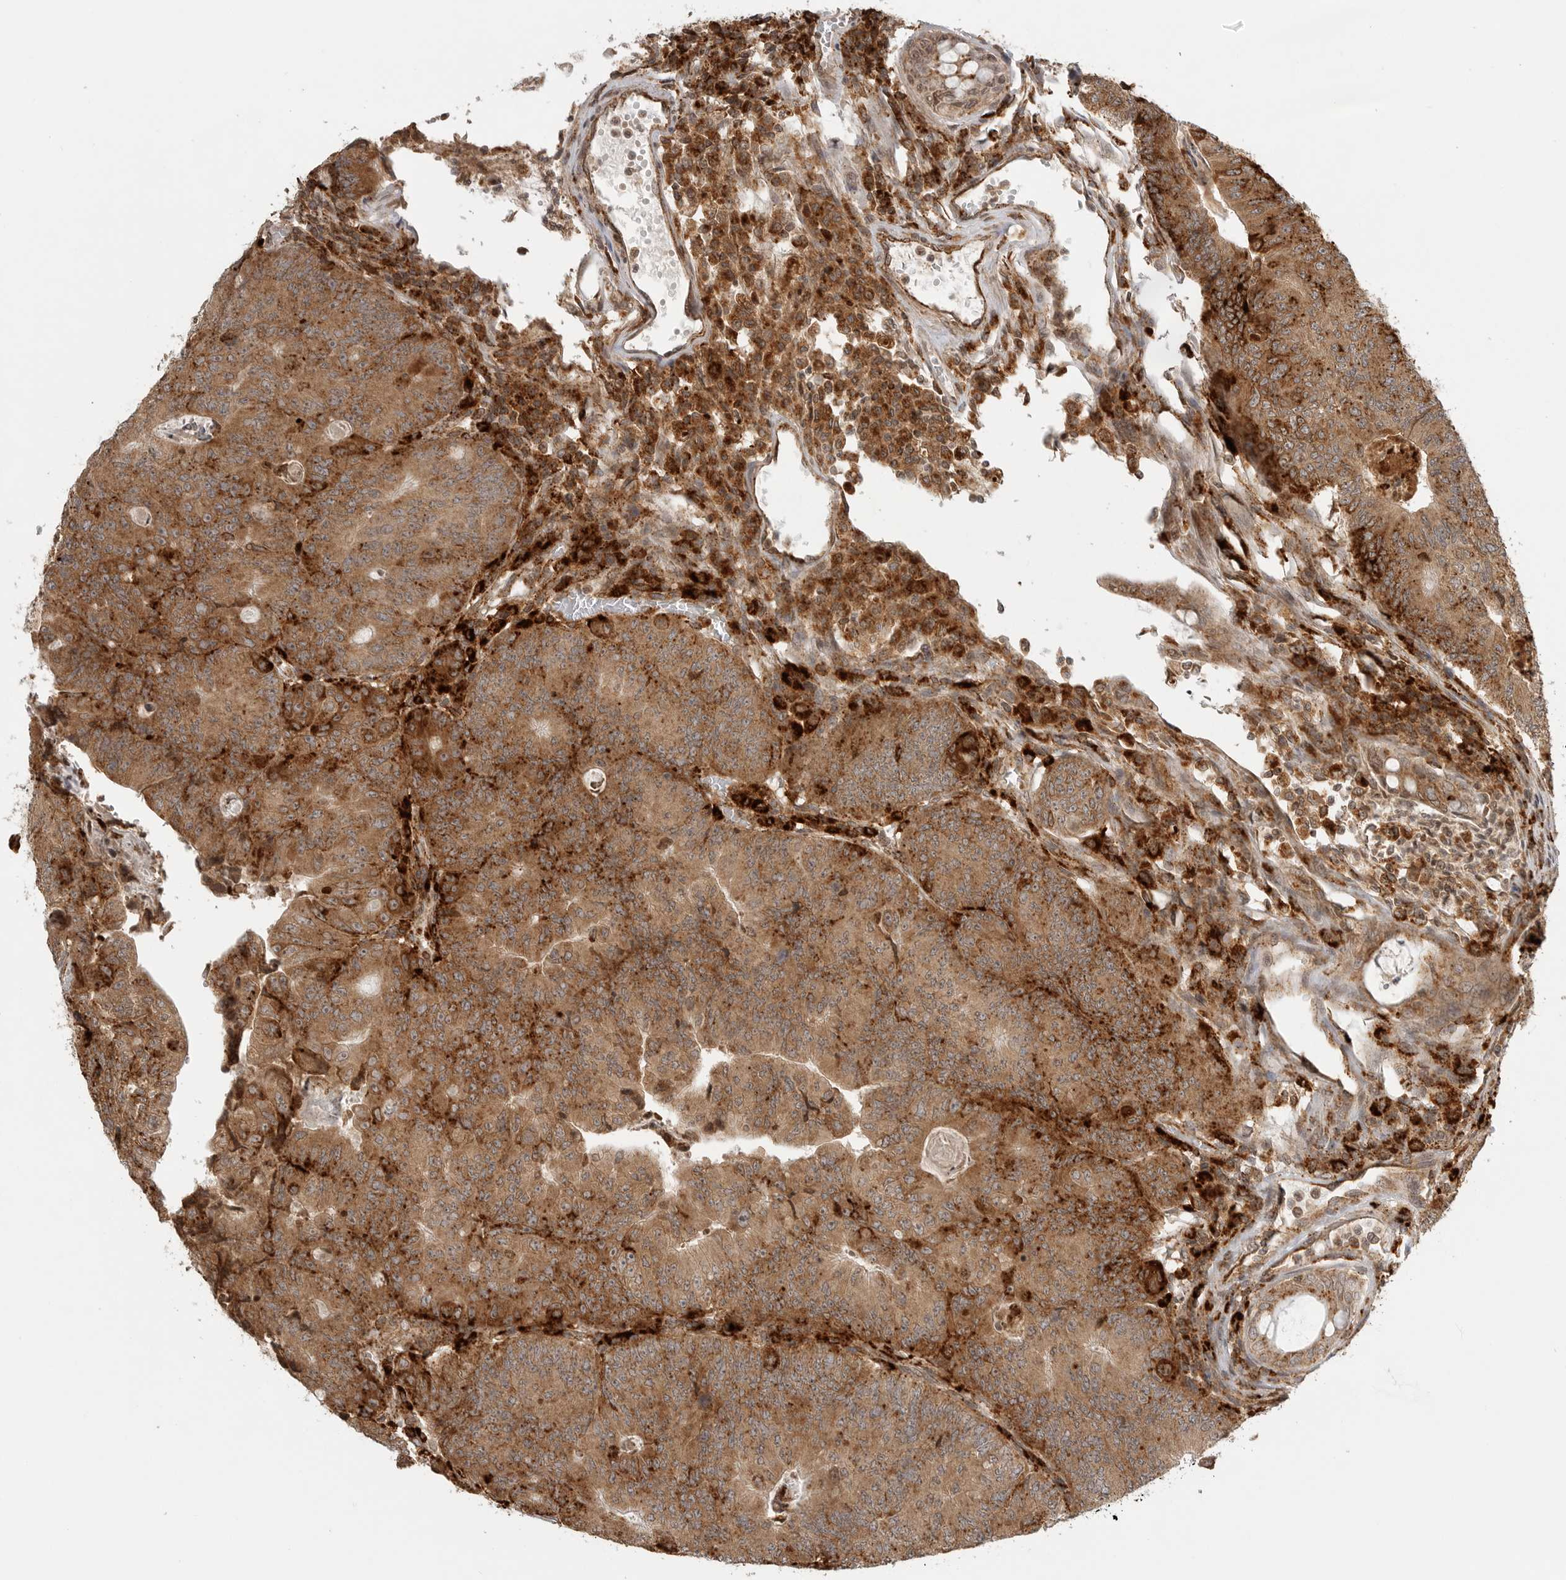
{"staining": {"intensity": "strong", "quantity": ">75%", "location": "cytoplasmic/membranous"}, "tissue": "colorectal cancer", "cell_type": "Tumor cells", "image_type": "cancer", "snomed": [{"axis": "morphology", "description": "Adenocarcinoma, NOS"}, {"axis": "topography", "description": "Colon"}], "caption": "Adenocarcinoma (colorectal) stained with immunohistochemistry (IHC) reveals strong cytoplasmic/membranous expression in about >75% of tumor cells. (IHC, brightfield microscopy, high magnification).", "gene": "IDUA", "patient": {"sex": "female", "age": 67}}